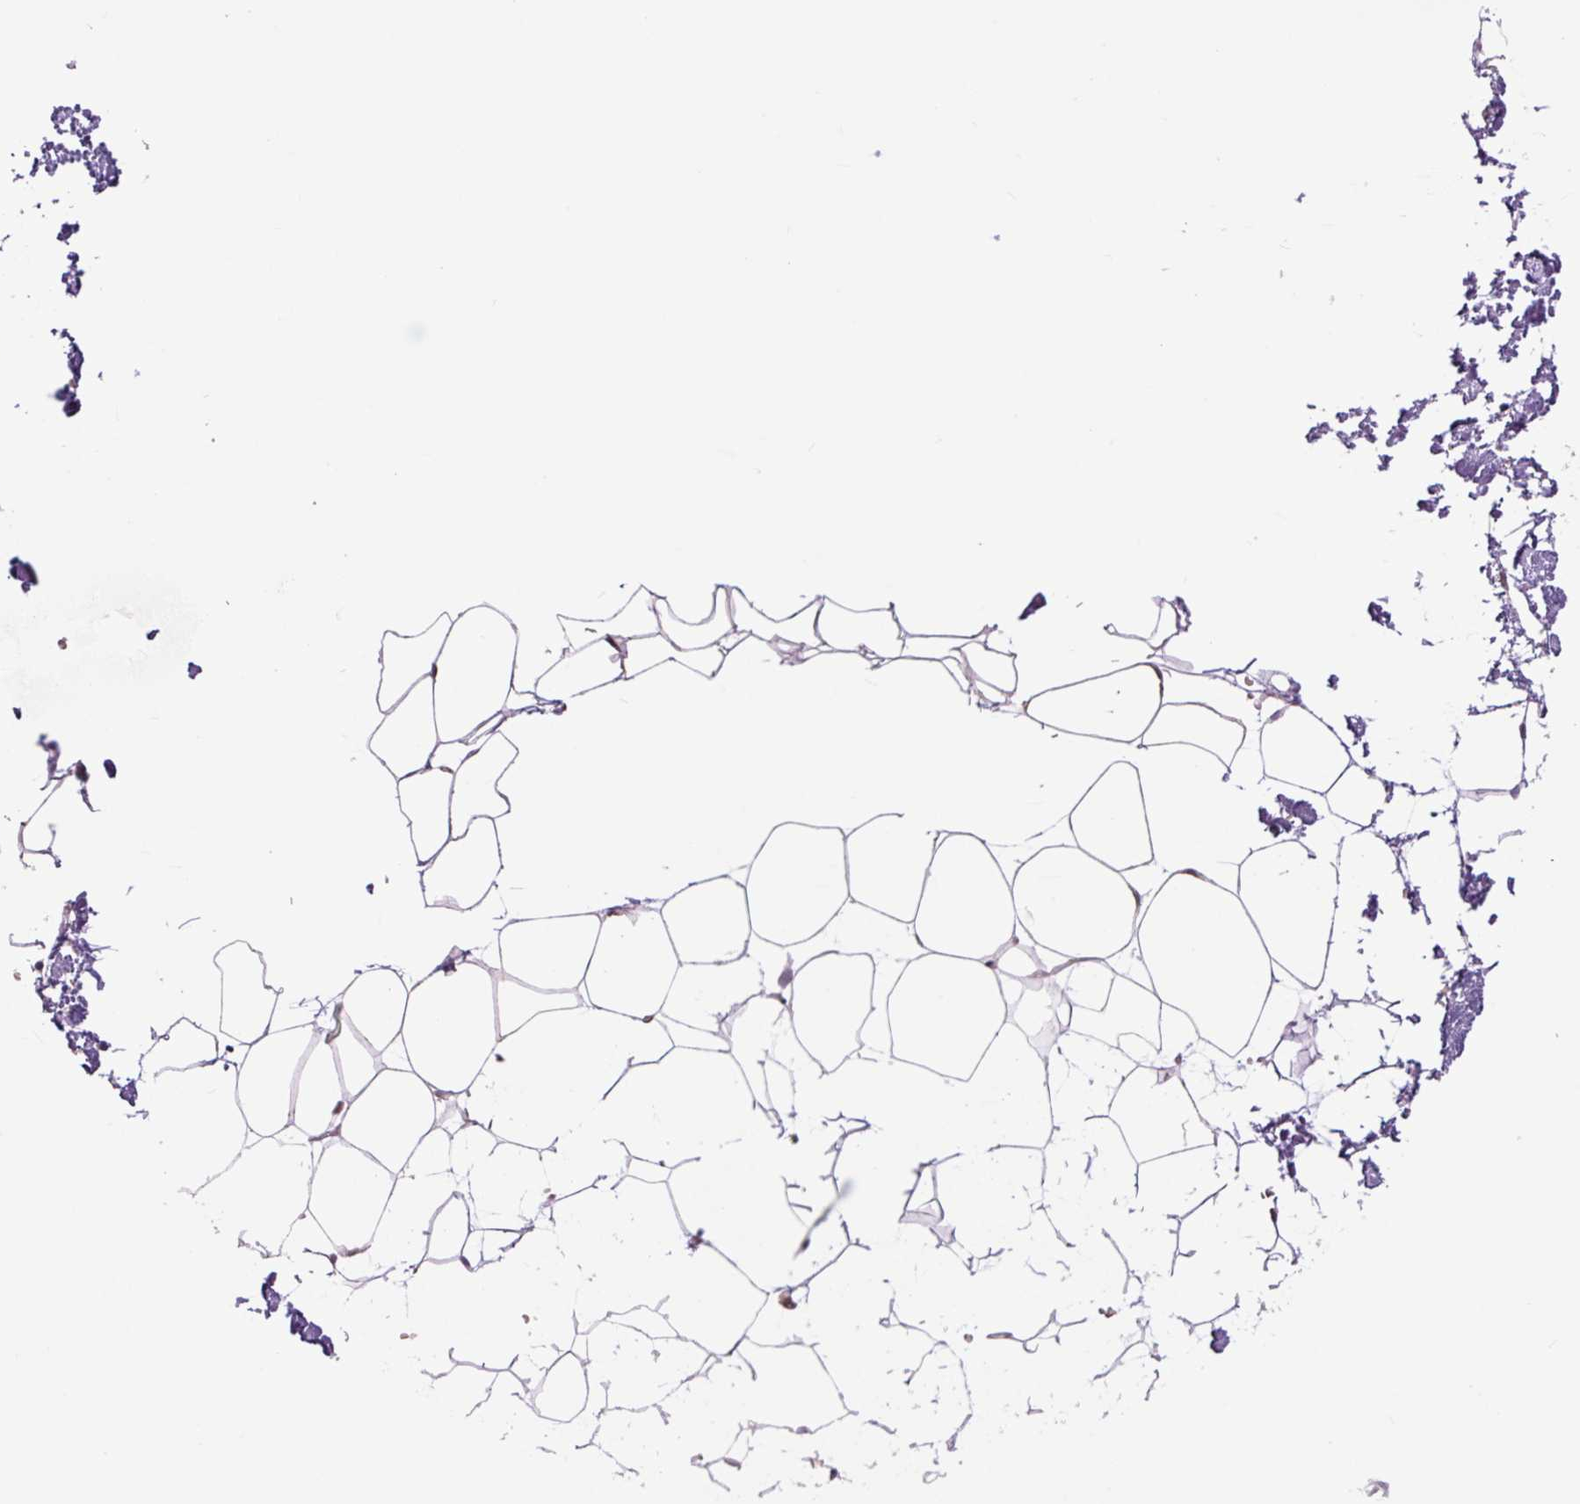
{"staining": {"intensity": "weak", "quantity": ">75%", "location": "cytoplasmic/membranous"}, "tissue": "adipose tissue", "cell_type": "Adipocytes", "image_type": "normal", "snomed": [{"axis": "morphology", "description": "Normal tissue, NOS"}, {"axis": "topography", "description": "Skin"}, {"axis": "topography", "description": "Peripheral nerve tissue"}], "caption": "Adipocytes exhibit weak cytoplasmic/membranous staining in about >75% of cells in benign adipose tissue. The staining was performed using DAB (3,3'-diaminobenzidine) to visualize the protein expression in brown, while the nuclei were stained in blue with hematoxylin (Magnification: 20x).", "gene": "TPT1", "patient": {"sex": "female", "age": 56}}